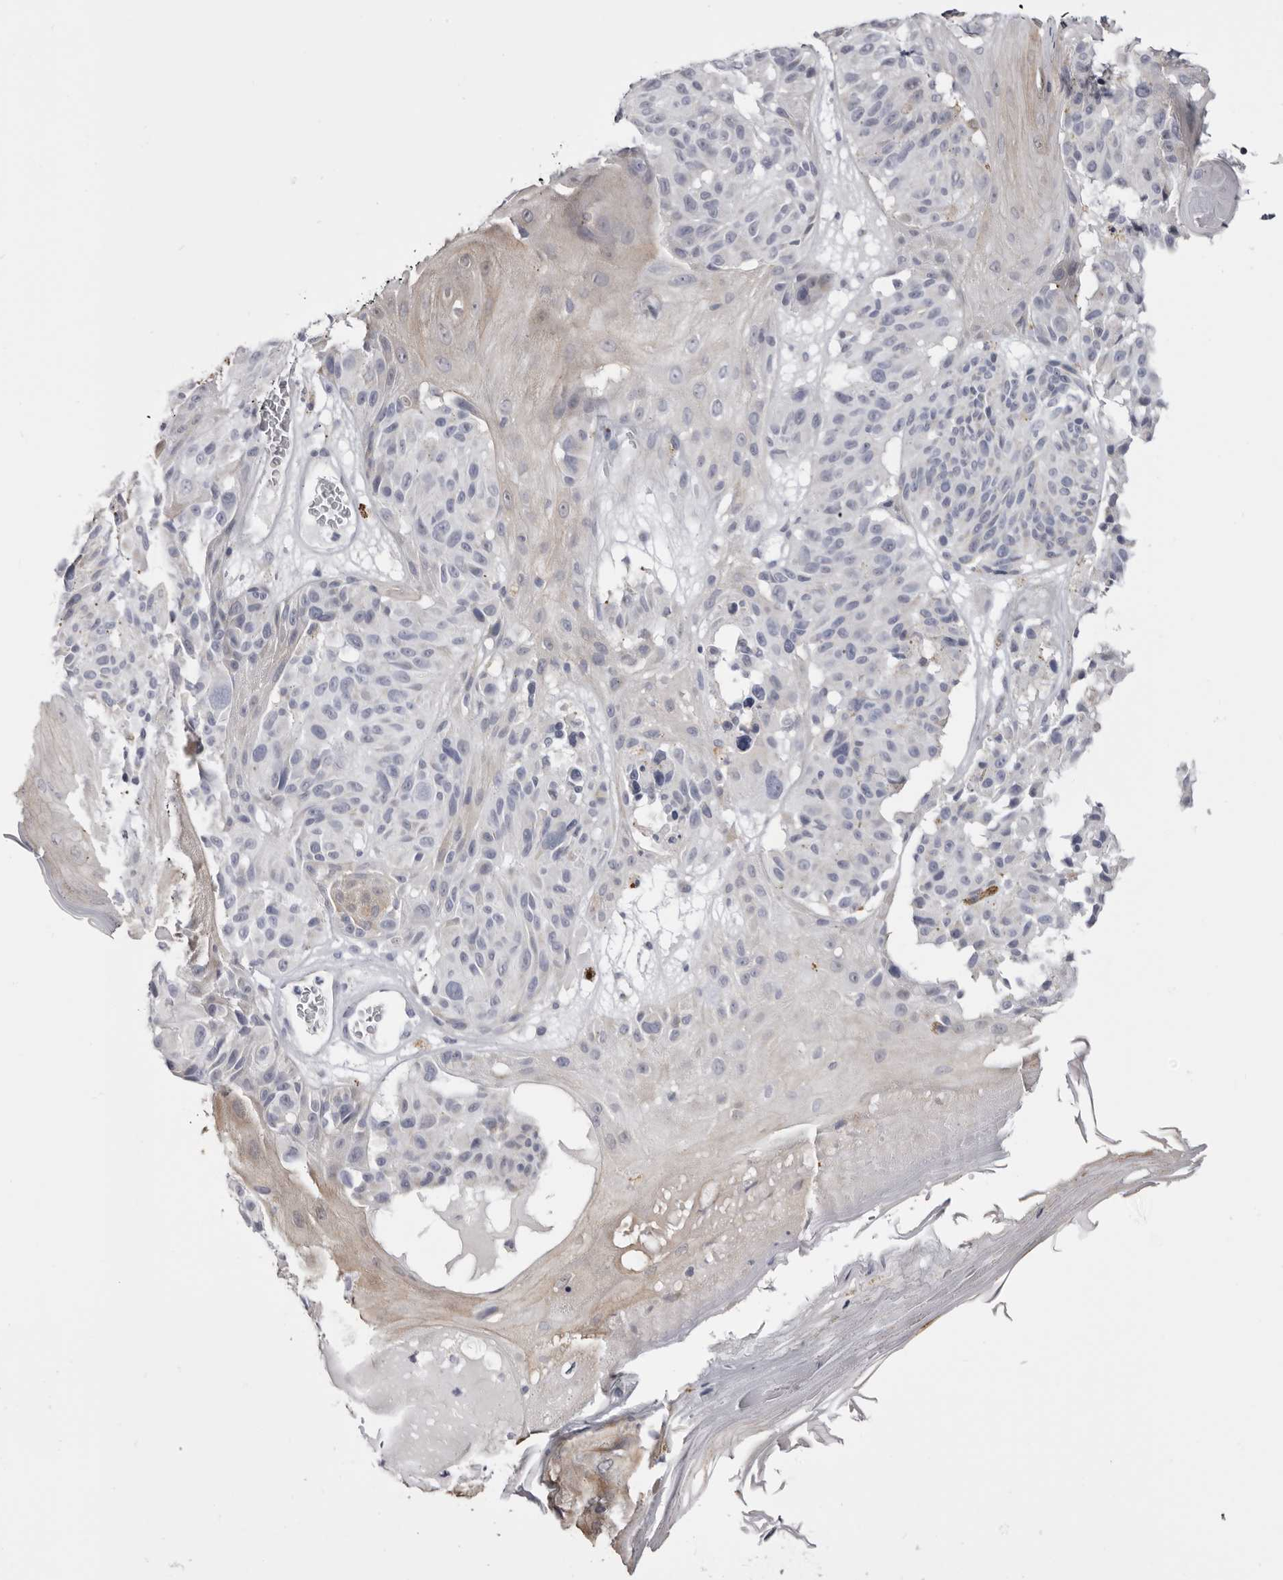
{"staining": {"intensity": "negative", "quantity": "none", "location": "none"}, "tissue": "melanoma", "cell_type": "Tumor cells", "image_type": "cancer", "snomed": [{"axis": "morphology", "description": "Malignant melanoma, NOS"}, {"axis": "topography", "description": "Skin"}], "caption": "Immunohistochemistry (IHC) histopathology image of neoplastic tissue: melanoma stained with DAB reveals no significant protein staining in tumor cells.", "gene": "CASQ1", "patient": {"sex": "male", "age": 83}}